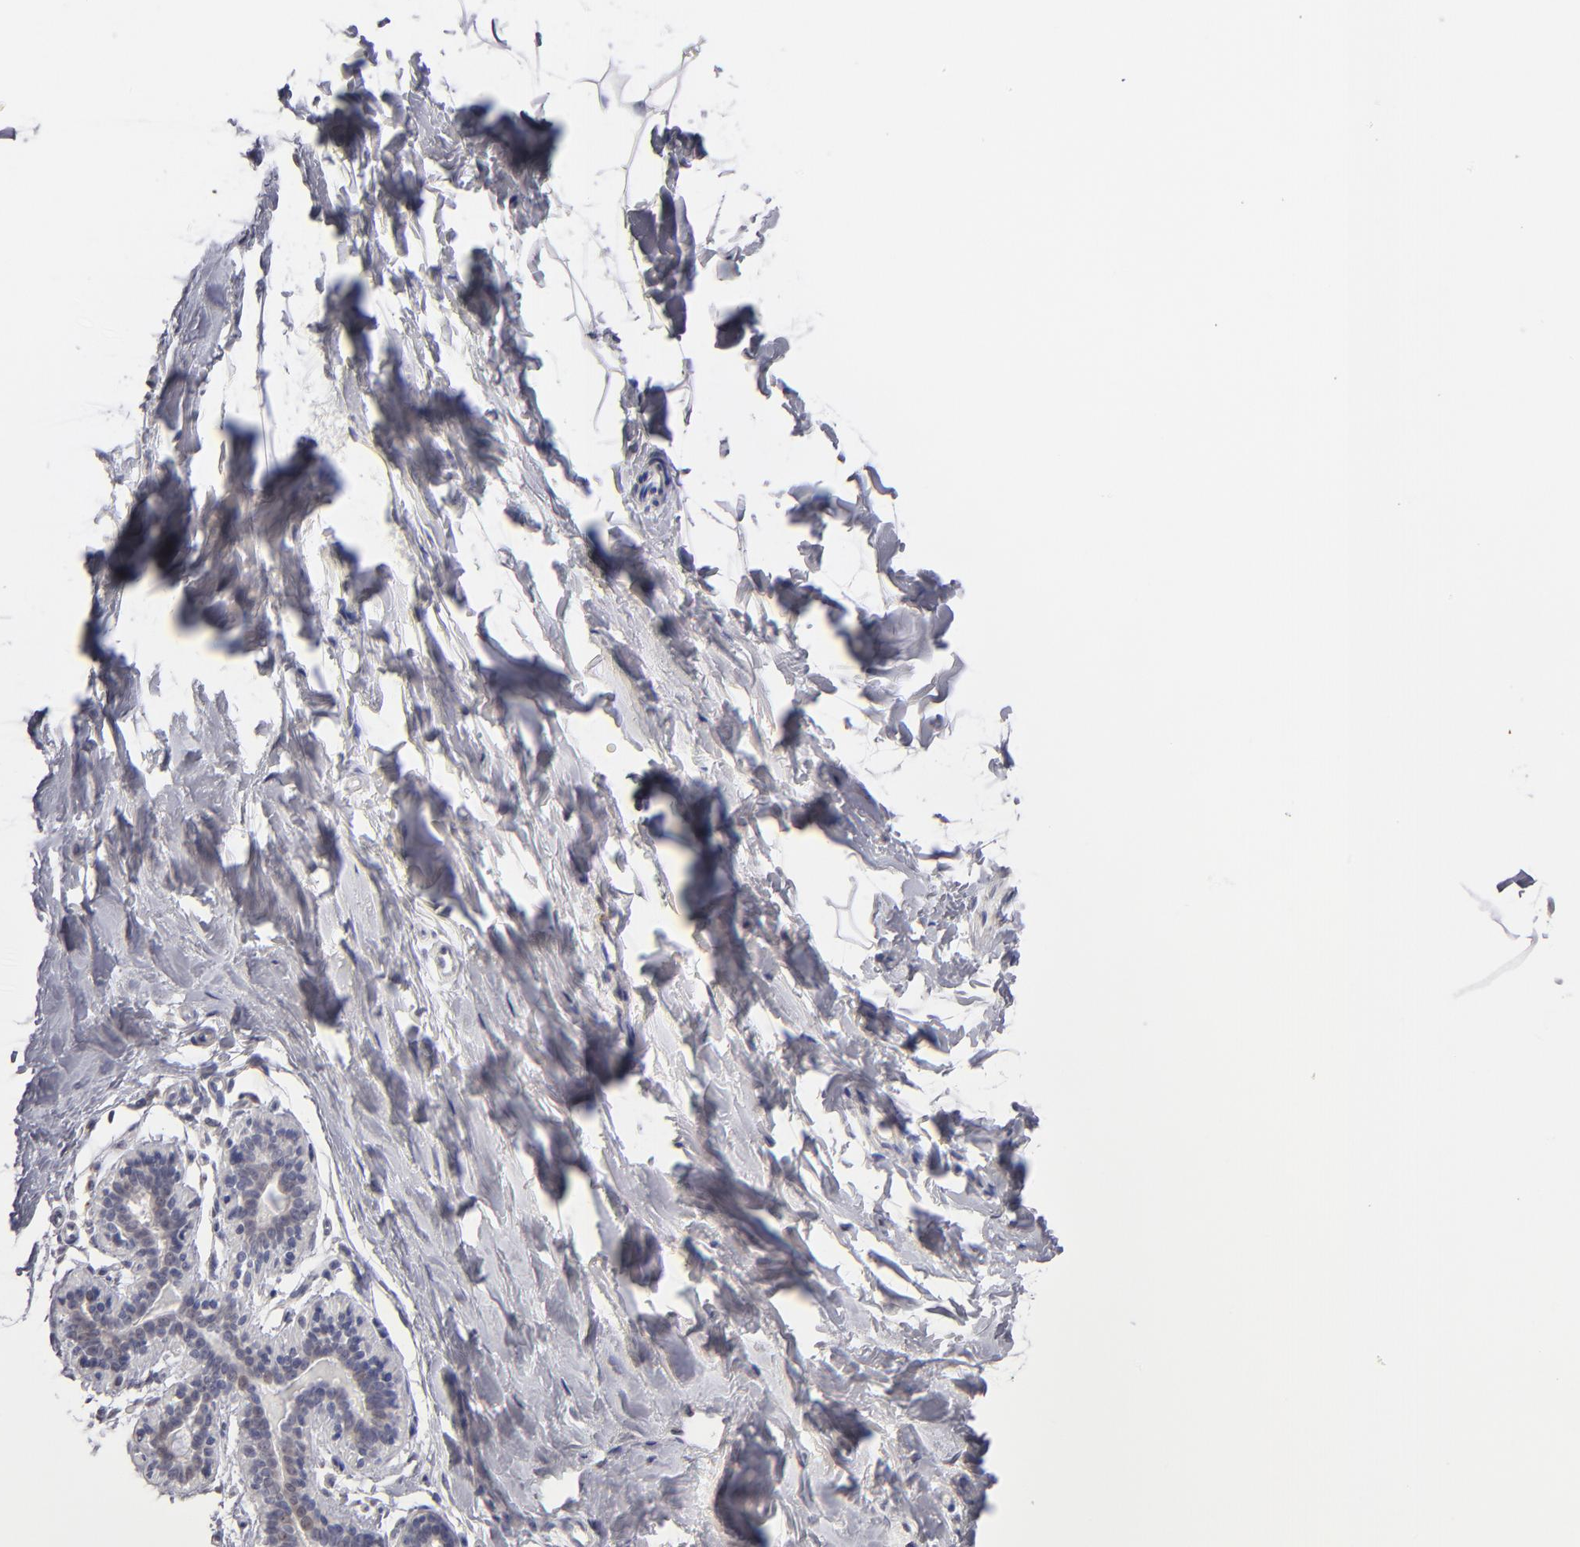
{"staining": {"intensity": "negative", "quantity": "none", "location": "none"}, "tissue": "breast", "cell_type": "Adipocytes", "image_type": "normal", "snomed": [{"axis": "morphology", "description": "Normal tissue, NOS"}, {"axis": "topography", "description": "Breast"}], "caption": "Histopathology image shows no protein staining in adipocytes of benign breast. Nuclei are stained in blue.", "gene": "MGAM", "patient": {"sex": "female", "age": 23}}